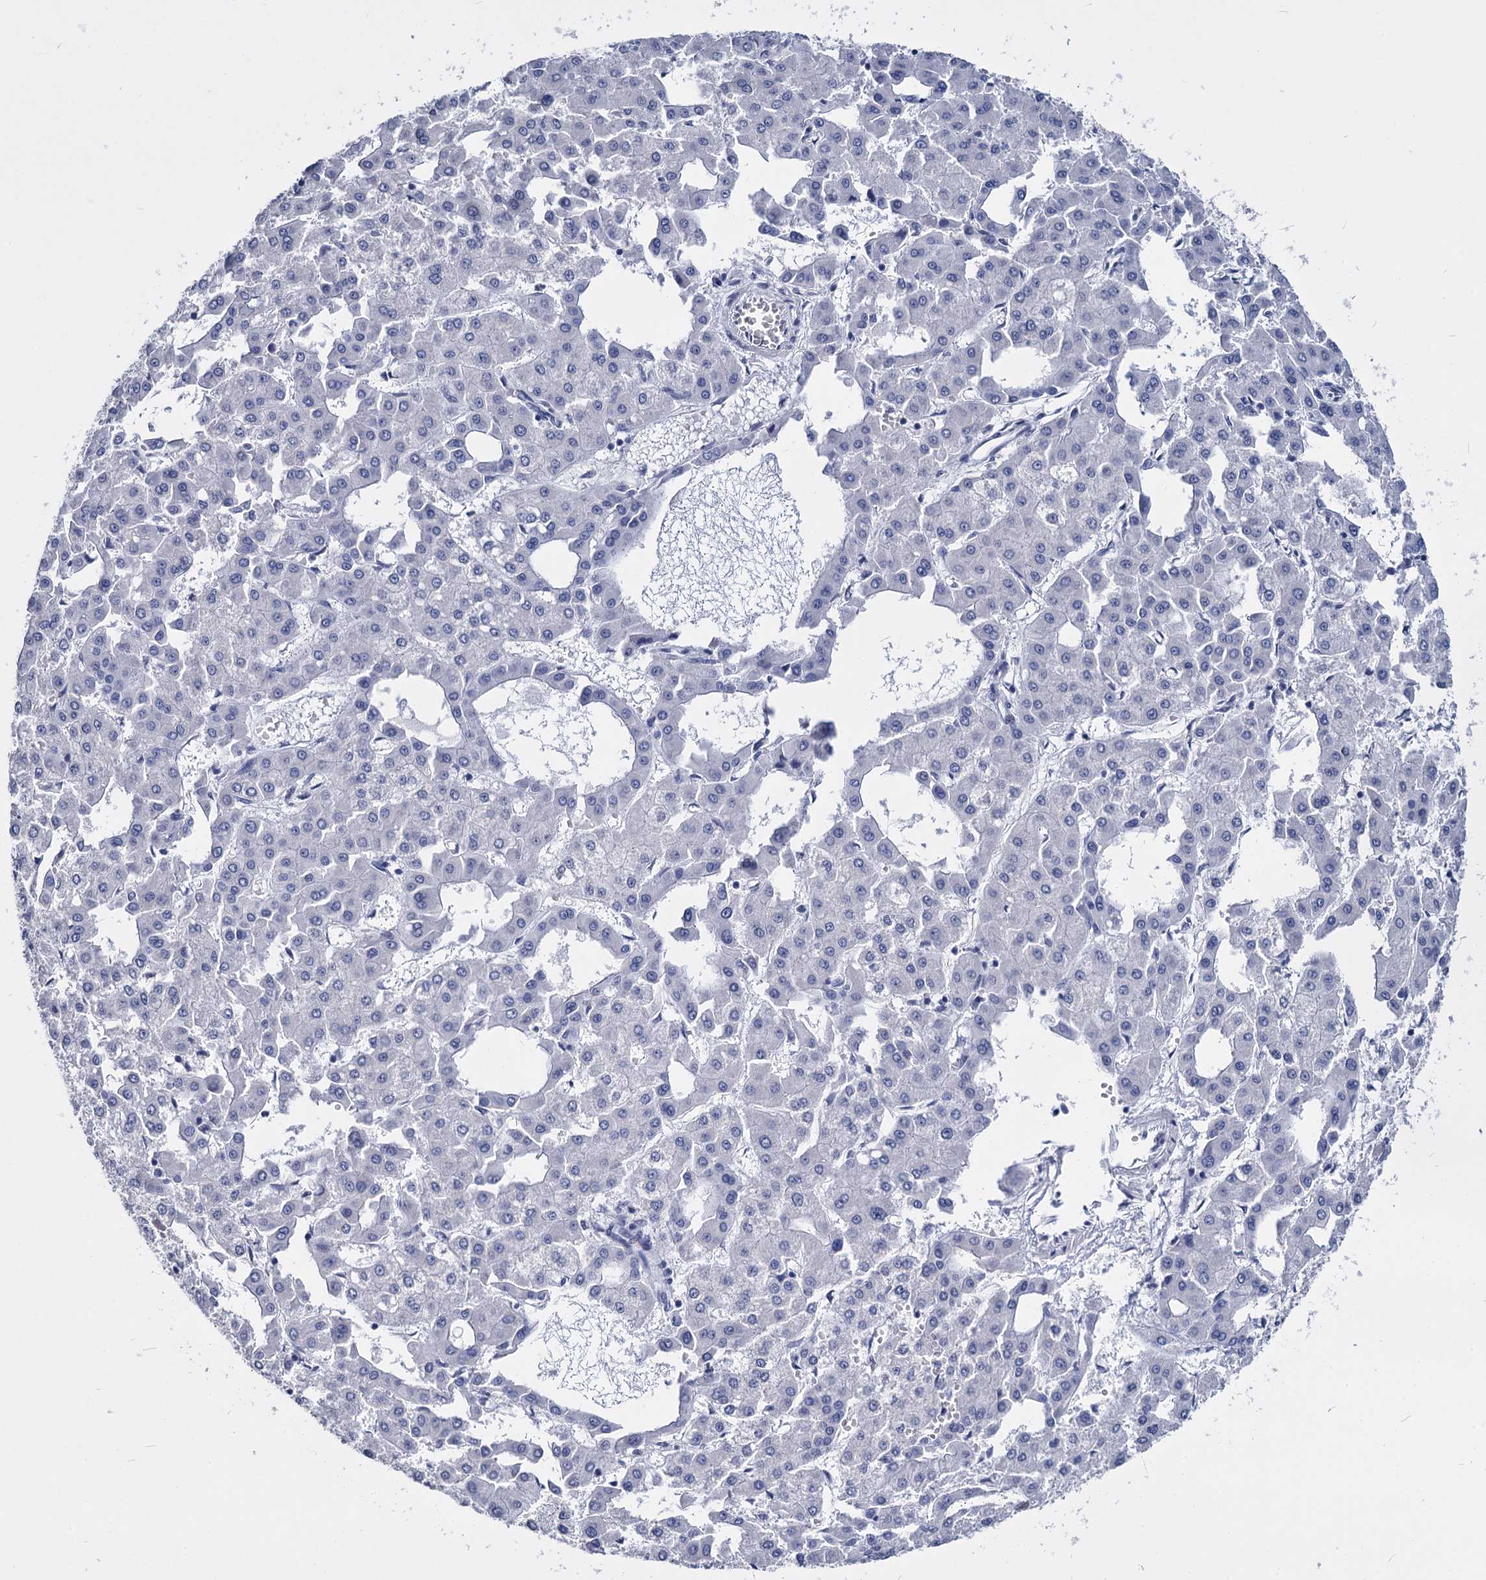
{"staining": {"intensity": "negative", "quantity": "none", "location": "none"}, "tissue": "liver cancer", "cell_type": "Tumor cells", "image_type": "cancer", "snomed": [{"axis": "morphology", "description": "Carcinoma, Hepatocellular, NOS"}, {"axis": "topography", "description": "Liver"}], "caption": "Tumor cells show no significant expression in liver cancer (hepatocellular carcinoma). (Immunohistochemistry, brightfield microscopy, high magnification).", "gene": "MAGEA4", "patient": {"sex": "male", "age": 47}}